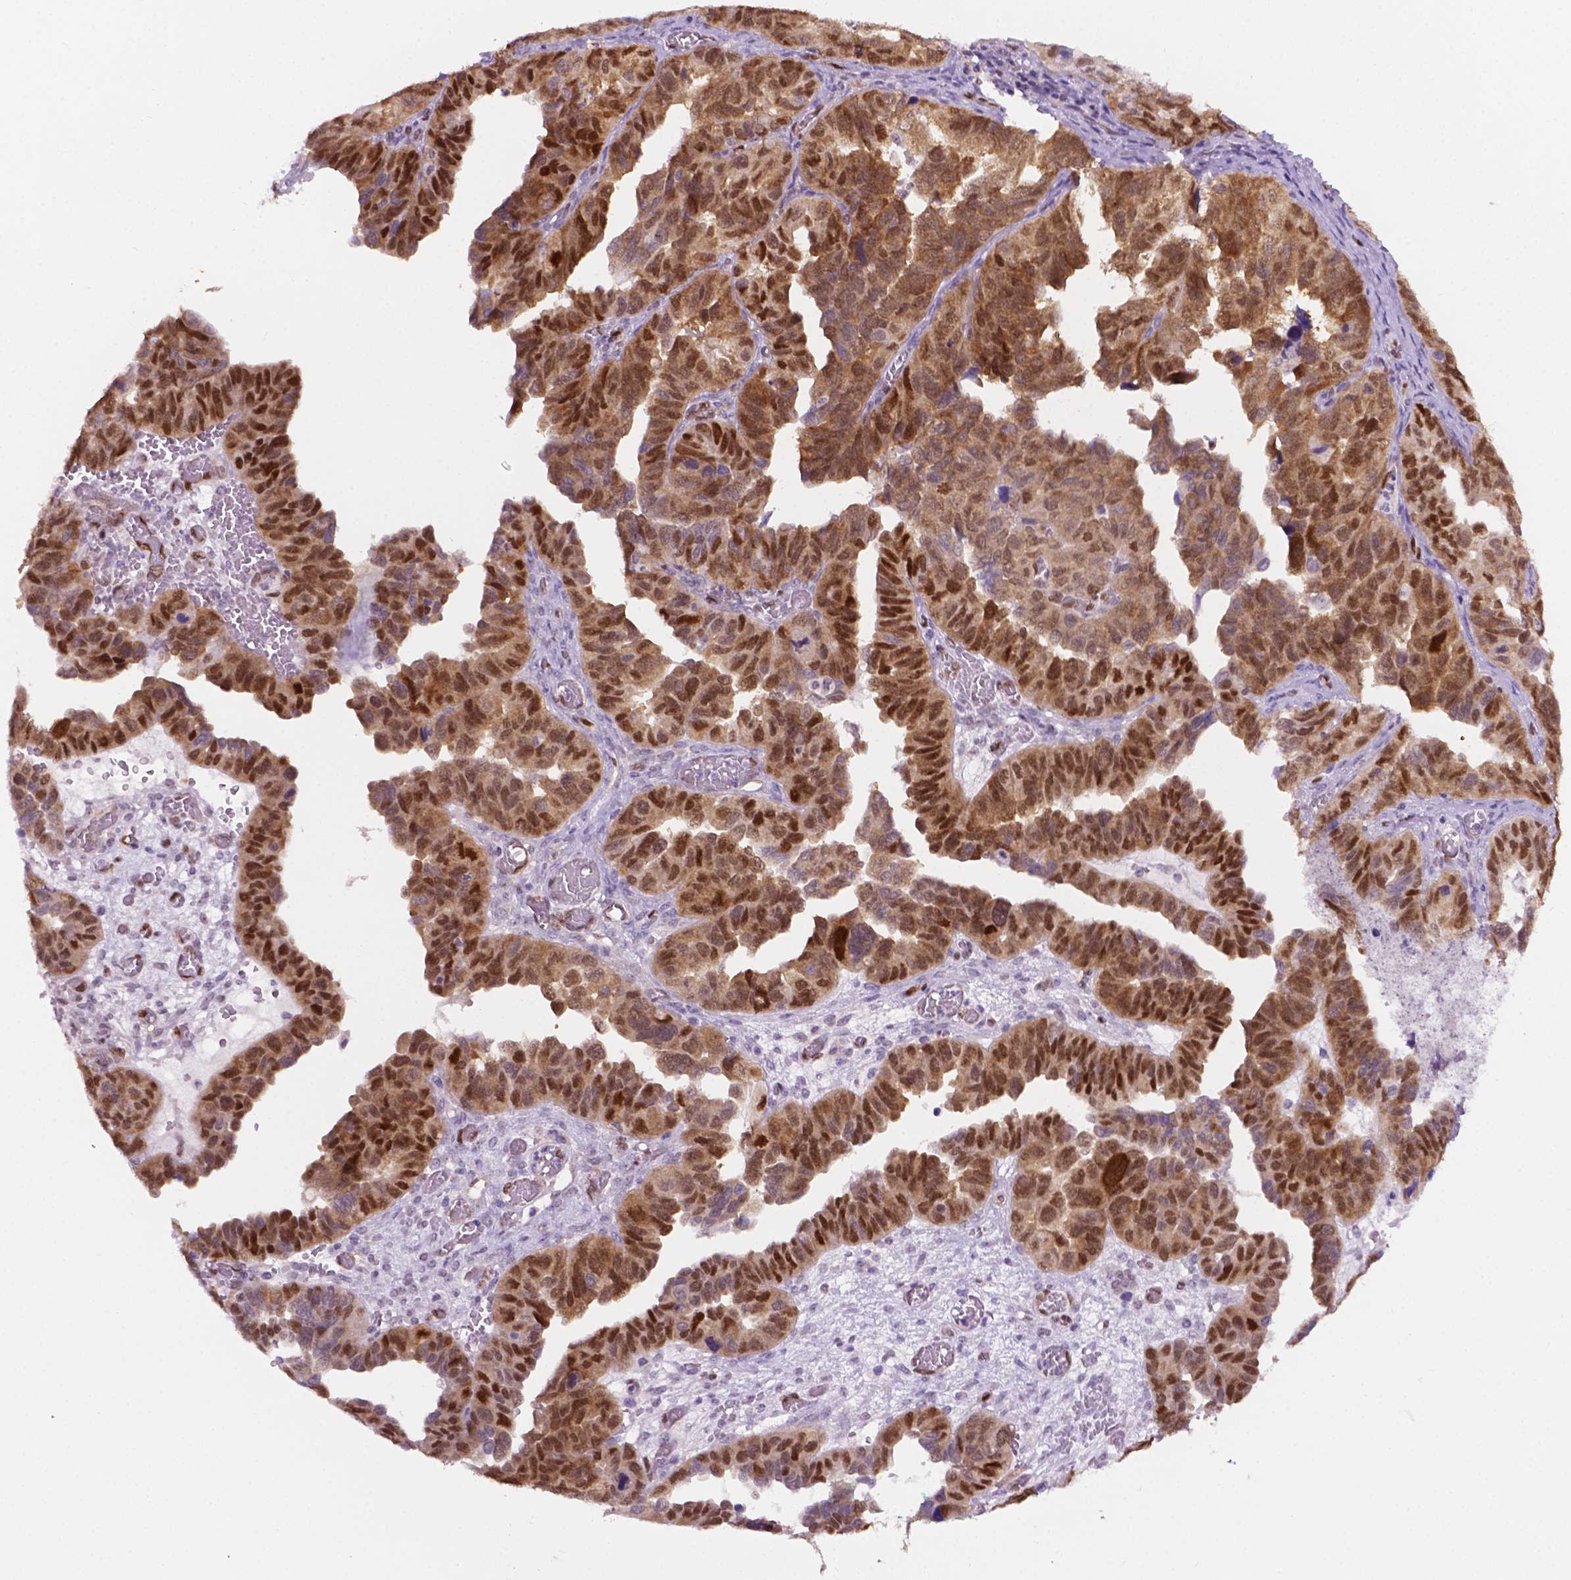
{"staining": {"intensity": "moderate", "quantity": ">75%", "location": "nuclear"}, "tissue": "ovarian cancer", "cell_type": "Tumor cells", "image_type": "cancer", "snomed": [{"axis": "morphology", "description": "Cystadenocarcinoma, serous, NOS"}, {"axis": "topography", "description": "Ovary"}], "caption": "IHC of human serous cystadenocarcinoma (ovarian) demonstrates medium levels of moderate nuclear expression in about >75% of tumor cells.", "gene": "ERF", "patient": {"sex": "female", "age": 64}}